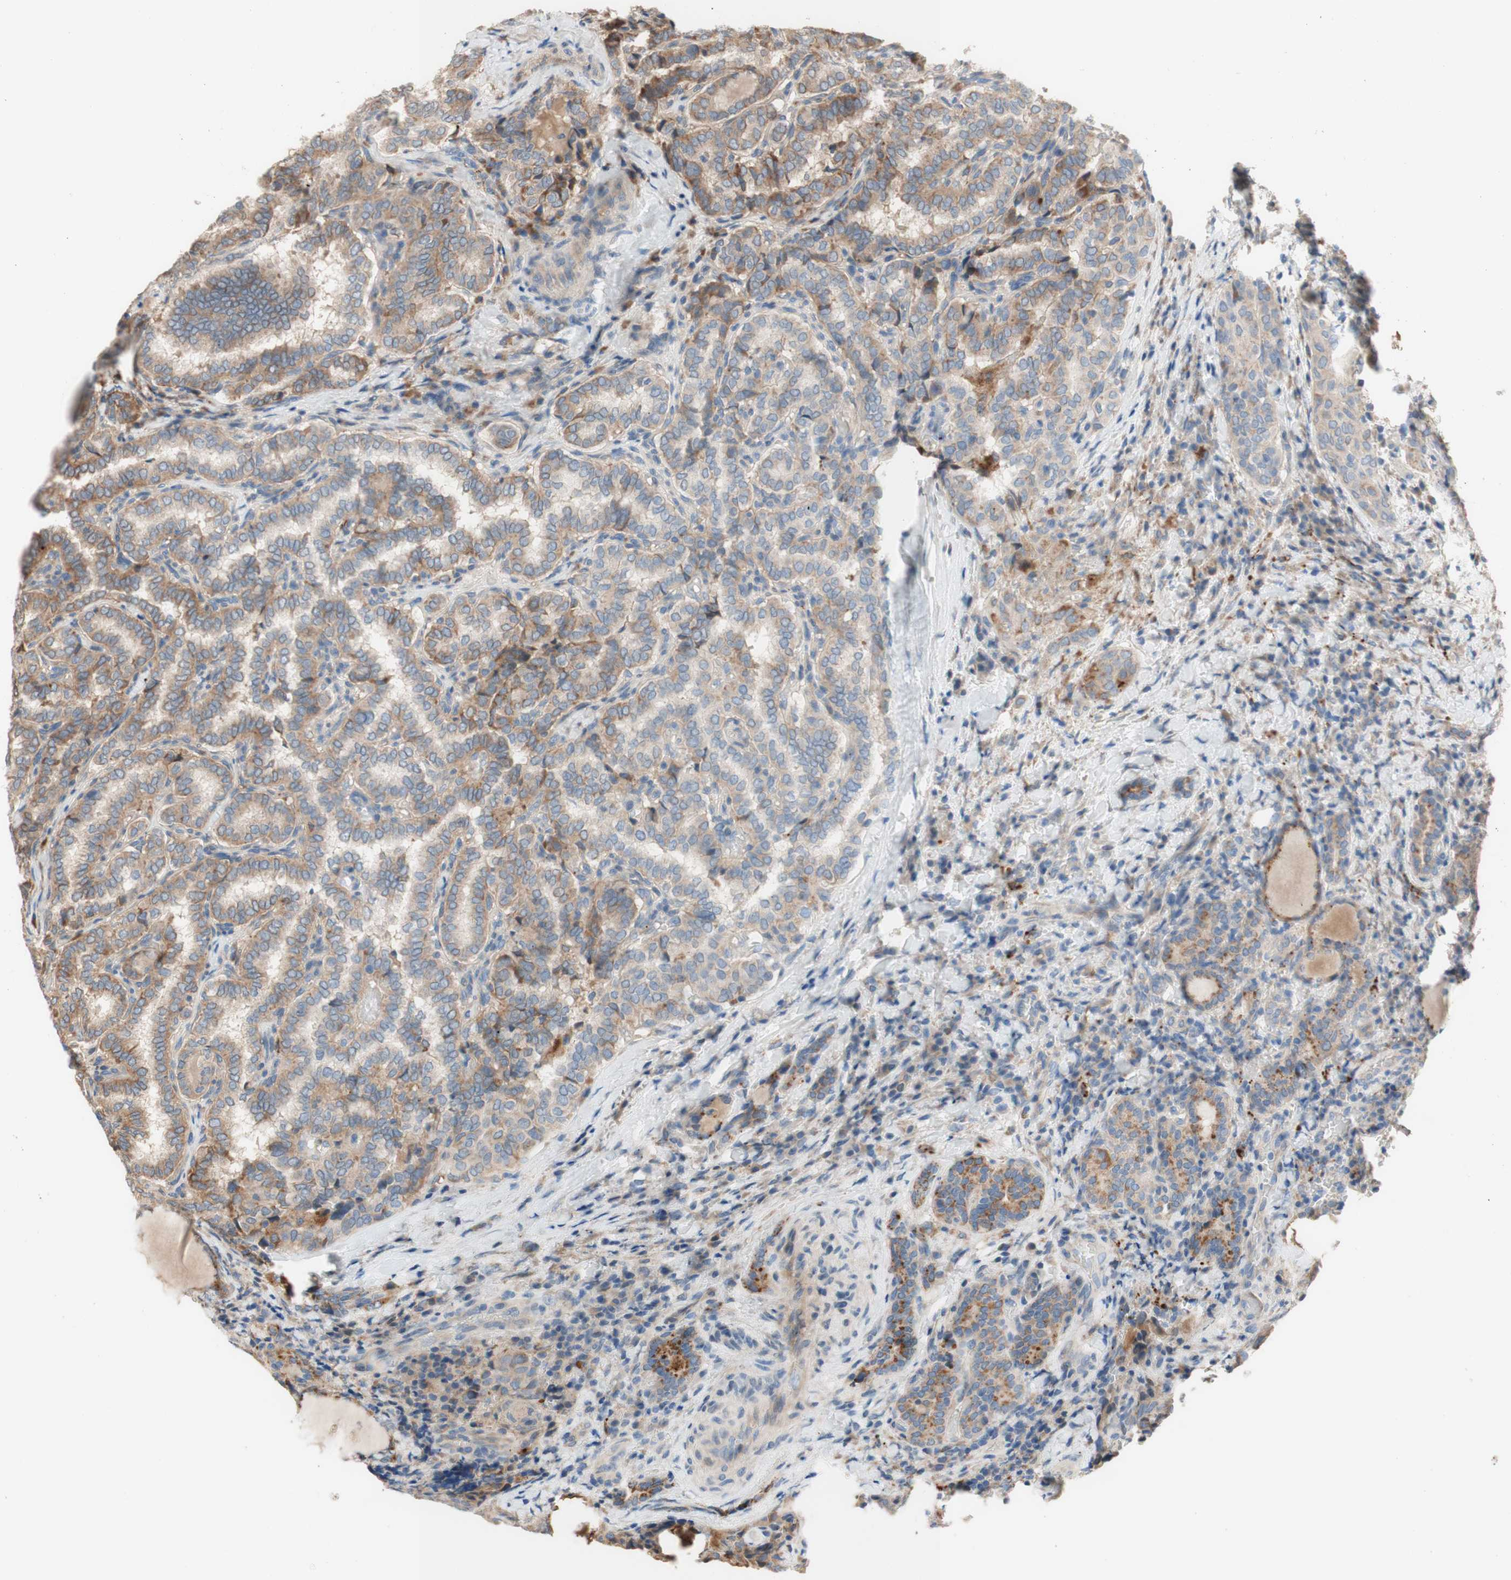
{"staining": {"intensity": "weak", "quantity": "25%-75%", "location": "cytoplasmic/membranous"}, "tissue": "thyroid cancer", "cell_type": "Tumor cells", "image_type": "cancer", "snomed": [{"axis": "morphology", "description": "Normal tissue, NOS"}, {"axis": "morphology", "description": "Papillary adenocarcinoma, NOS"}, {"axis": "topography", "description": "Thyroid gland"}], "caption": "This is an image of immunohistochemistry (IHC) staining of thyroid cancer, which shows weak expression in the cytoplasmic/membranous of tumor cells.", "gene": "PTPN21", "patient": {"sex": "female", "age": 30}}